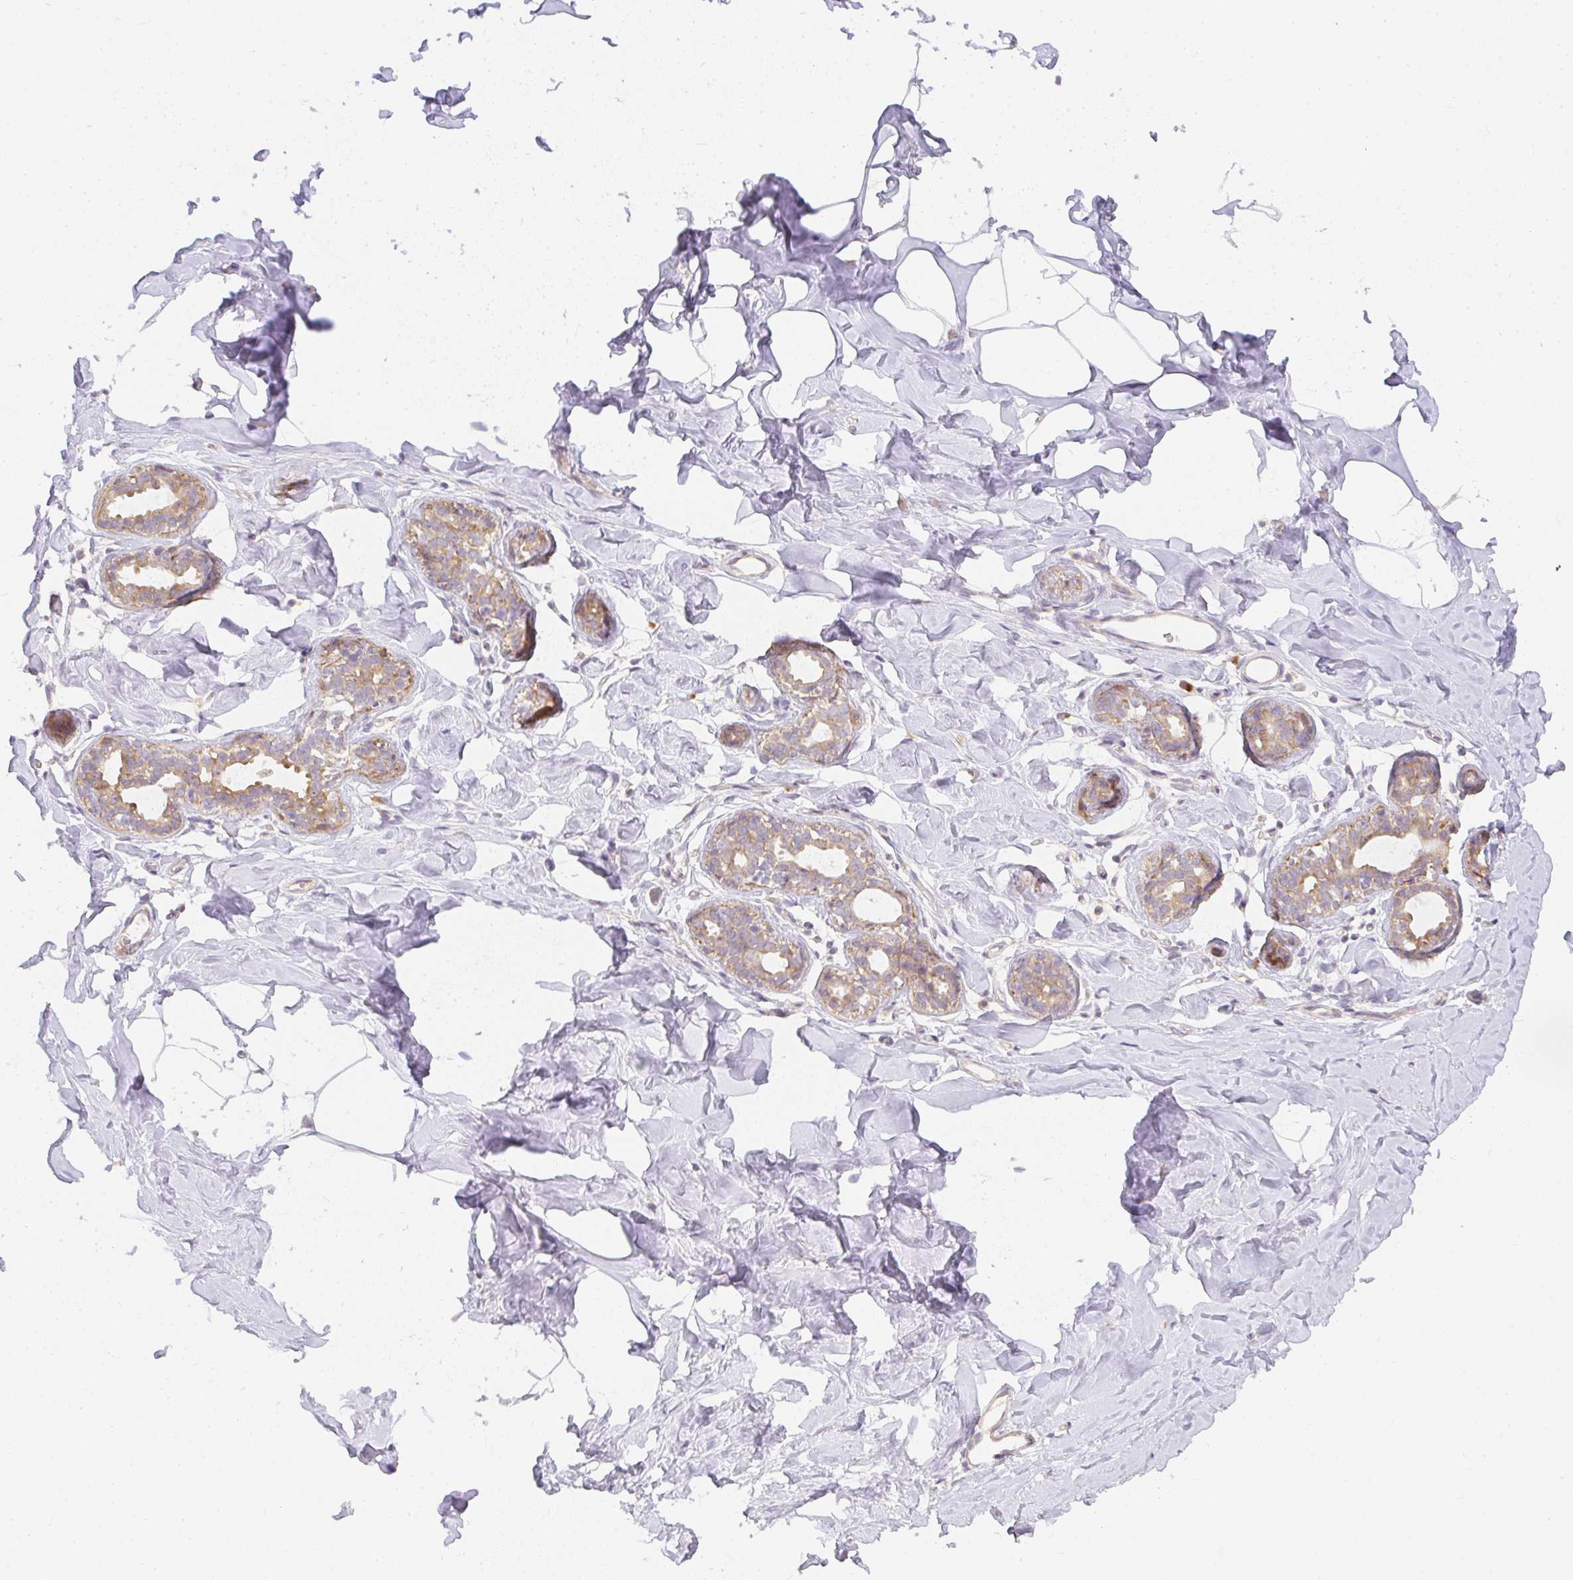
{"staining": {"intensity": "negative", "quantity": "none", "location": "none"}, "tissue": "breast", "cell_type": "Adipocytes", "image_type": "normal", "snomed": [{"axis": "morphology", "description": "Normal tissue, NOS"}, {"axis": "topography", "description": "Breast"}], "caption": "The immunohistochemistry (IHC) photomicrograph has no significant expression in adipocytes of breast.", "gene": "SLC35B3", "patient": {"sex": "female", "age": 32}}